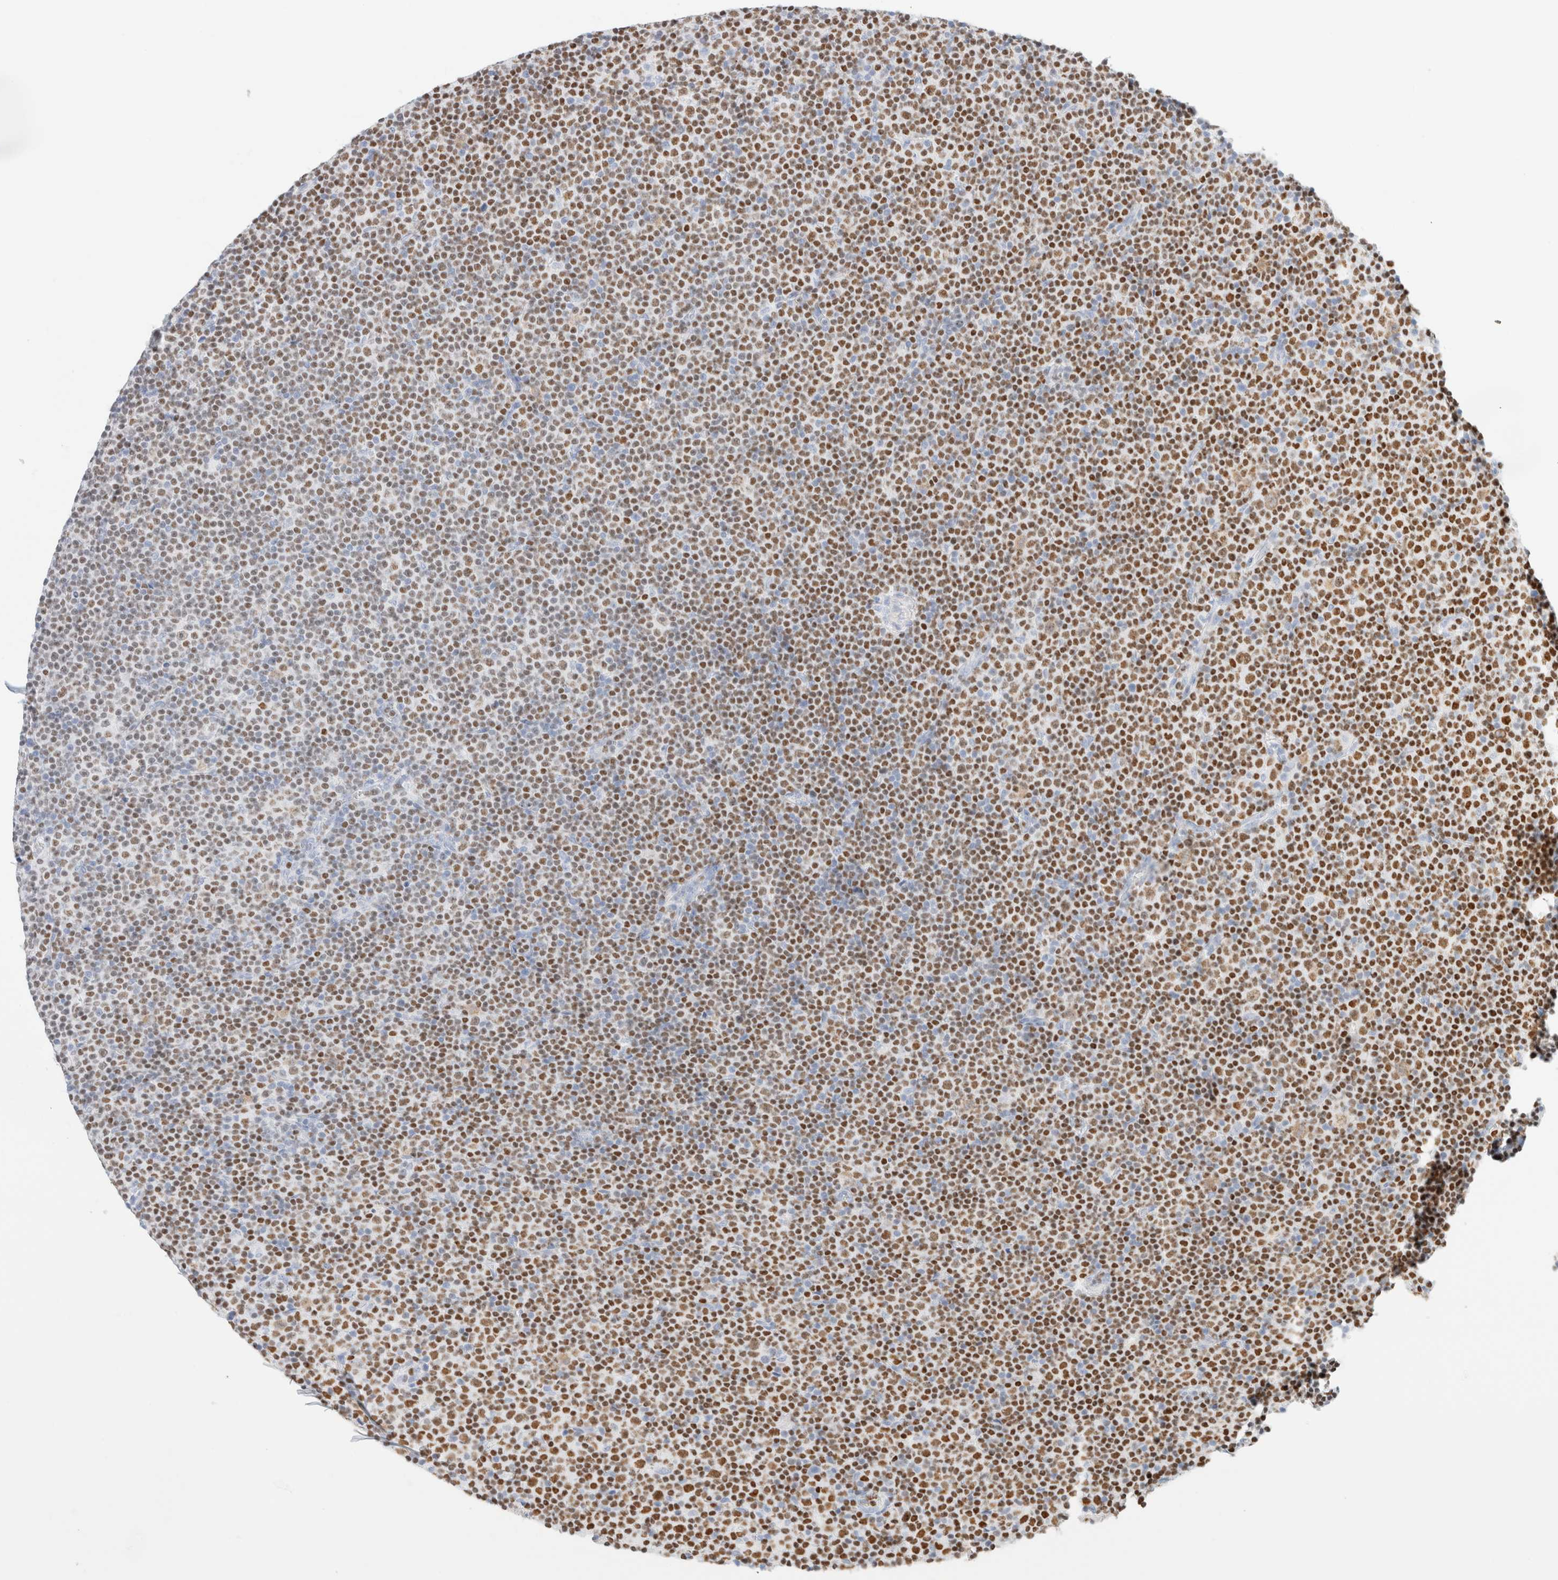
{"staining": {"intensity": "strong", "quantity": ">75%", "location": "nuclear"}, "tissue": "lymphoma", "cell_type": "Tumor cells", "image_type": "cancer", "snomed": [{"axis": "morphology", "description": "Malignant lymphoma, non-Hodgkin's type, Low grade"}, {"axis": "topography", "description": "Lymph node"}], "caption": "Malignant lymphoma, non-Hodgkin's type (low-grade) stained with a brown dye demonstrates strong nuclear positive staining in approximately >75% of tumor cells.", "gene": "IKZF3", "patient": {"sex": "female", "age": 67}}